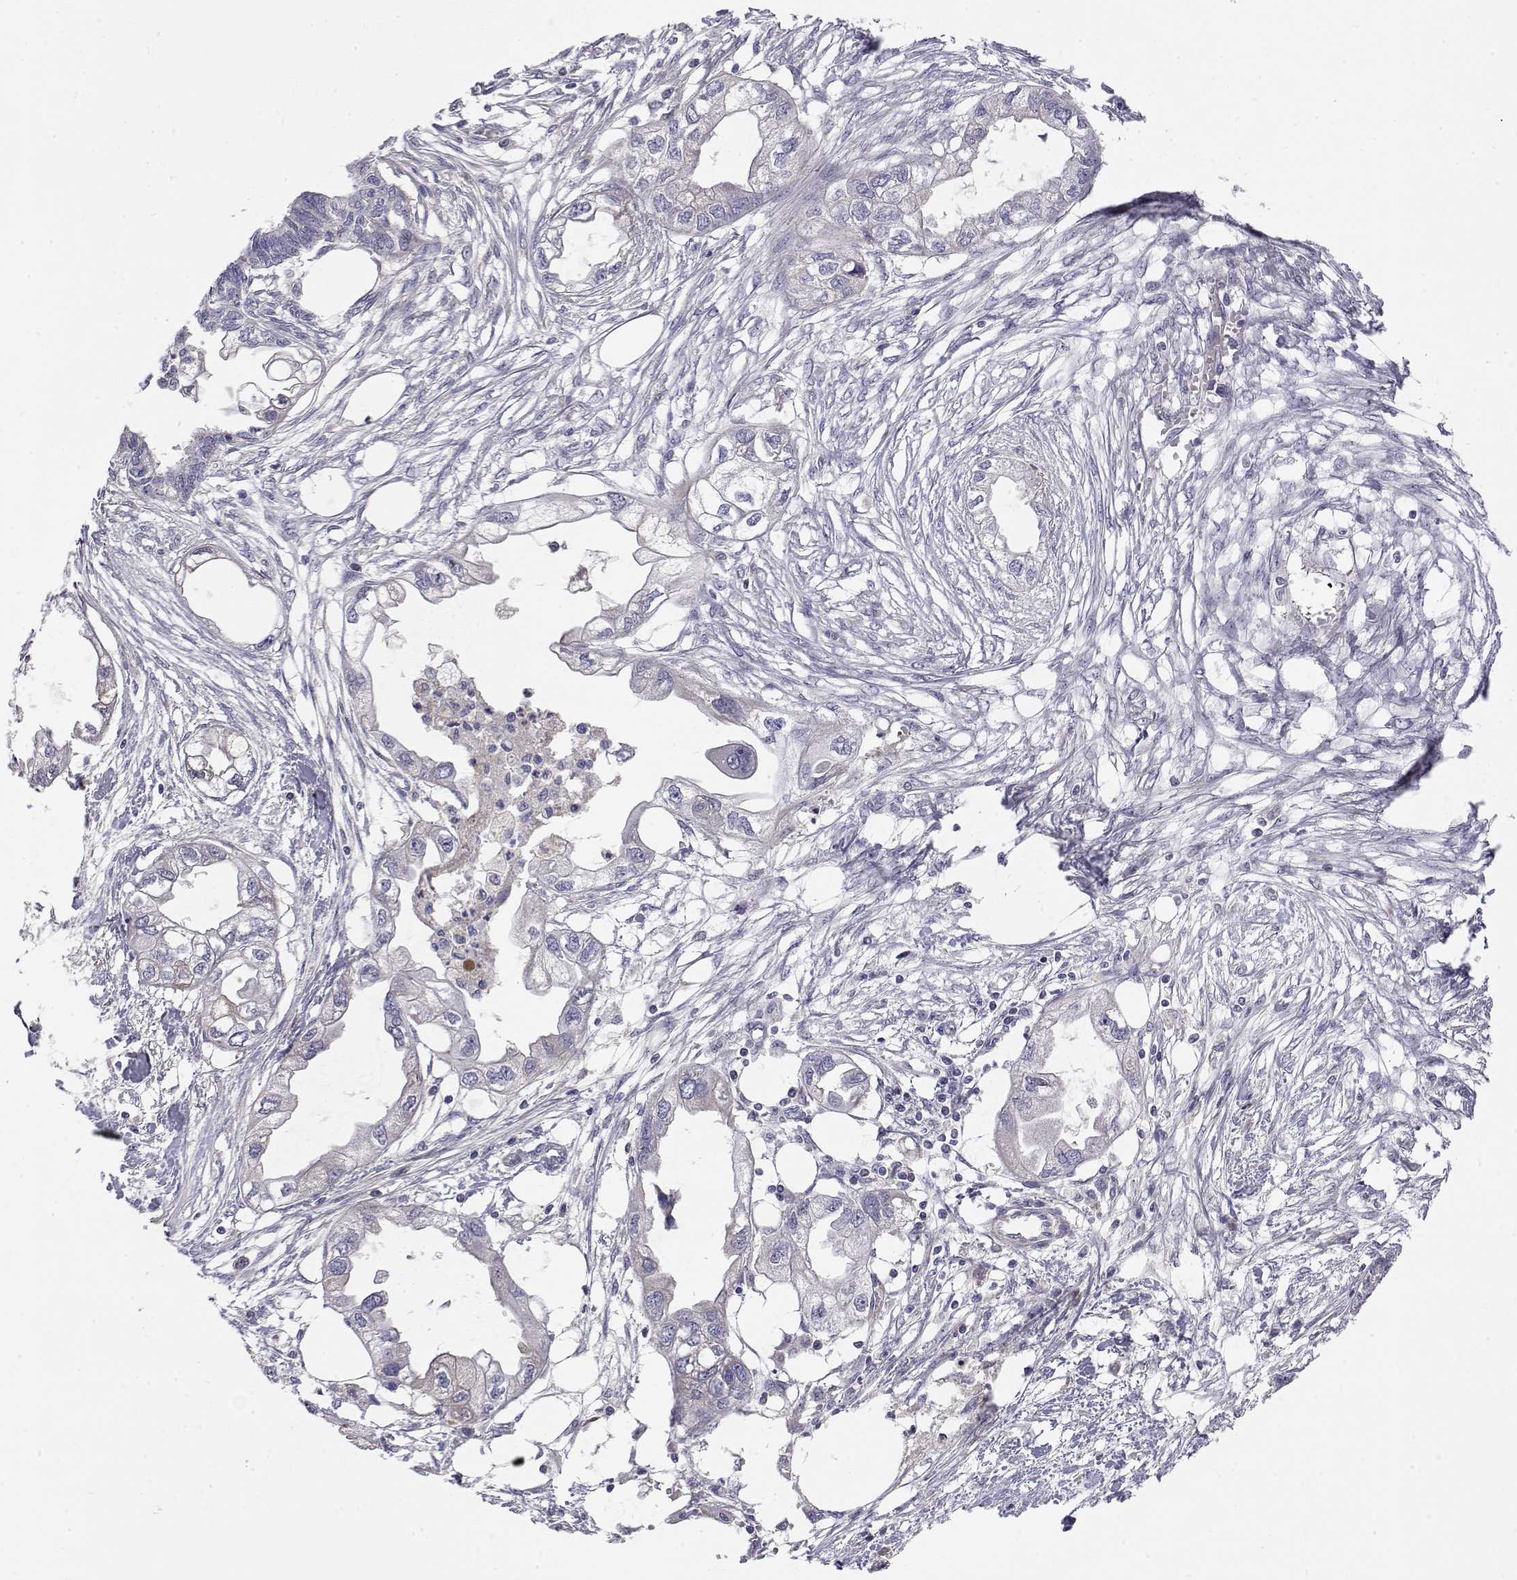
{"staining": {"intensity": "negative", "quantity": "none", "location": "none"}, "tissue": "endometrial cancer", "cell_type": "Tumor cells", "image_type": "cancer", "snomed": [{"axis": "morphology", "description": "Adenocarcinoma, NOS"}, {"axis": "morphology", "description": "Adenocarcinoma, metastatic, NOS"}, {"axis": "topography", "description": "Adipose tissue"}, {"axis": "topography", "description": "Endometrium"}], "caption": "Tumor cells show no significant staining in endometrial metastatic adenocarcinoma.", "gene": "GGACT", "patient": {"sex": "female", "age": 67}}